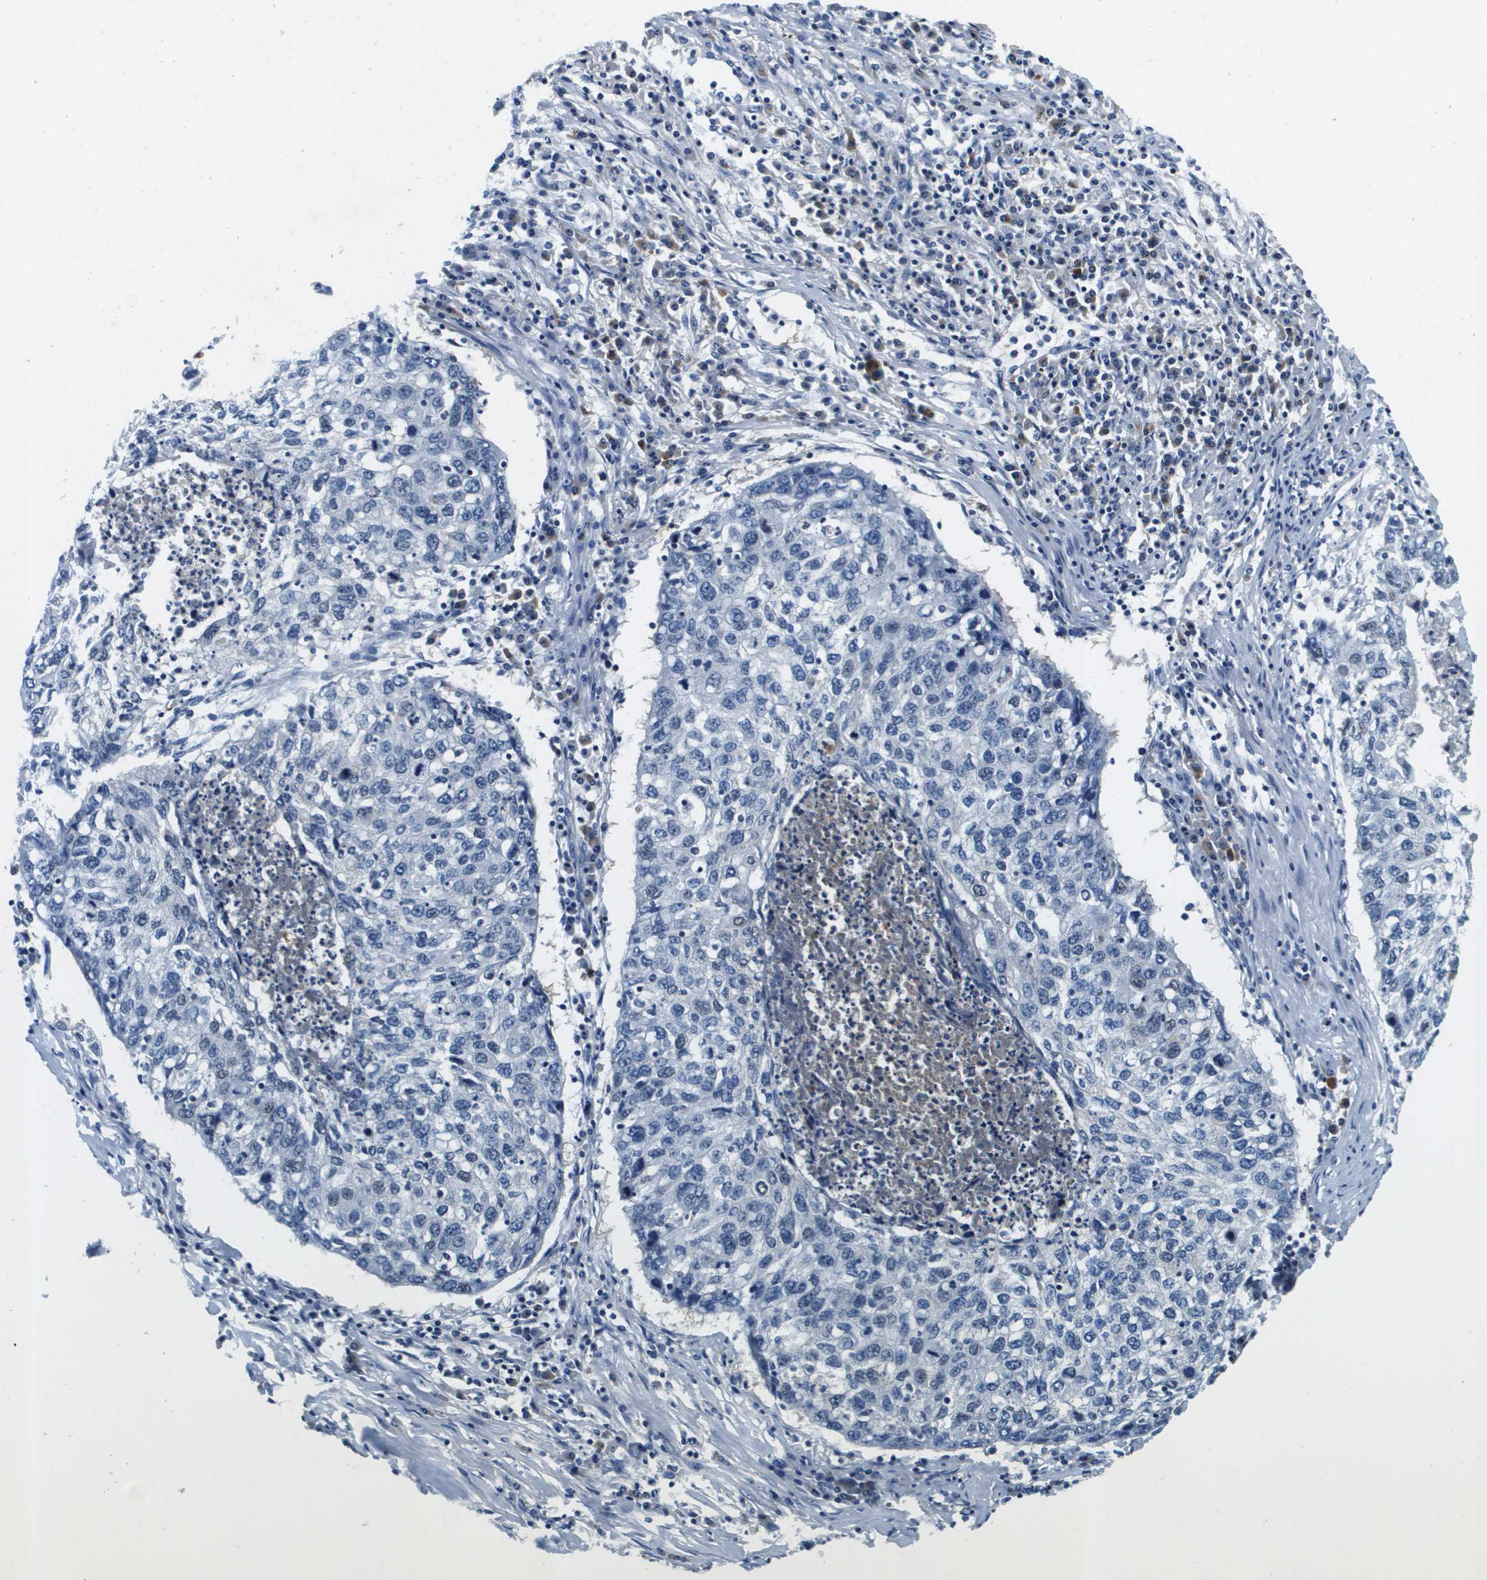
{"staining": {"intensity": "negative", "quantity": "none", "location": "none"}, "tissue": "lung cancer", "cell_type": "Tumor cells", "image_type": "cancer", "snomed": [{"axis": "morphology", "description": "Squamous cell carcinoma, NOS"}, {"axis": "topography", "description": "Lung"}], "caption": "Squamous cell carcinoma (lung) stained for a protein using immunohistochemistry displays no staining tumor cells.", "gene": "KCNQ5", "patient": {"sex": "female", "age": 63}}